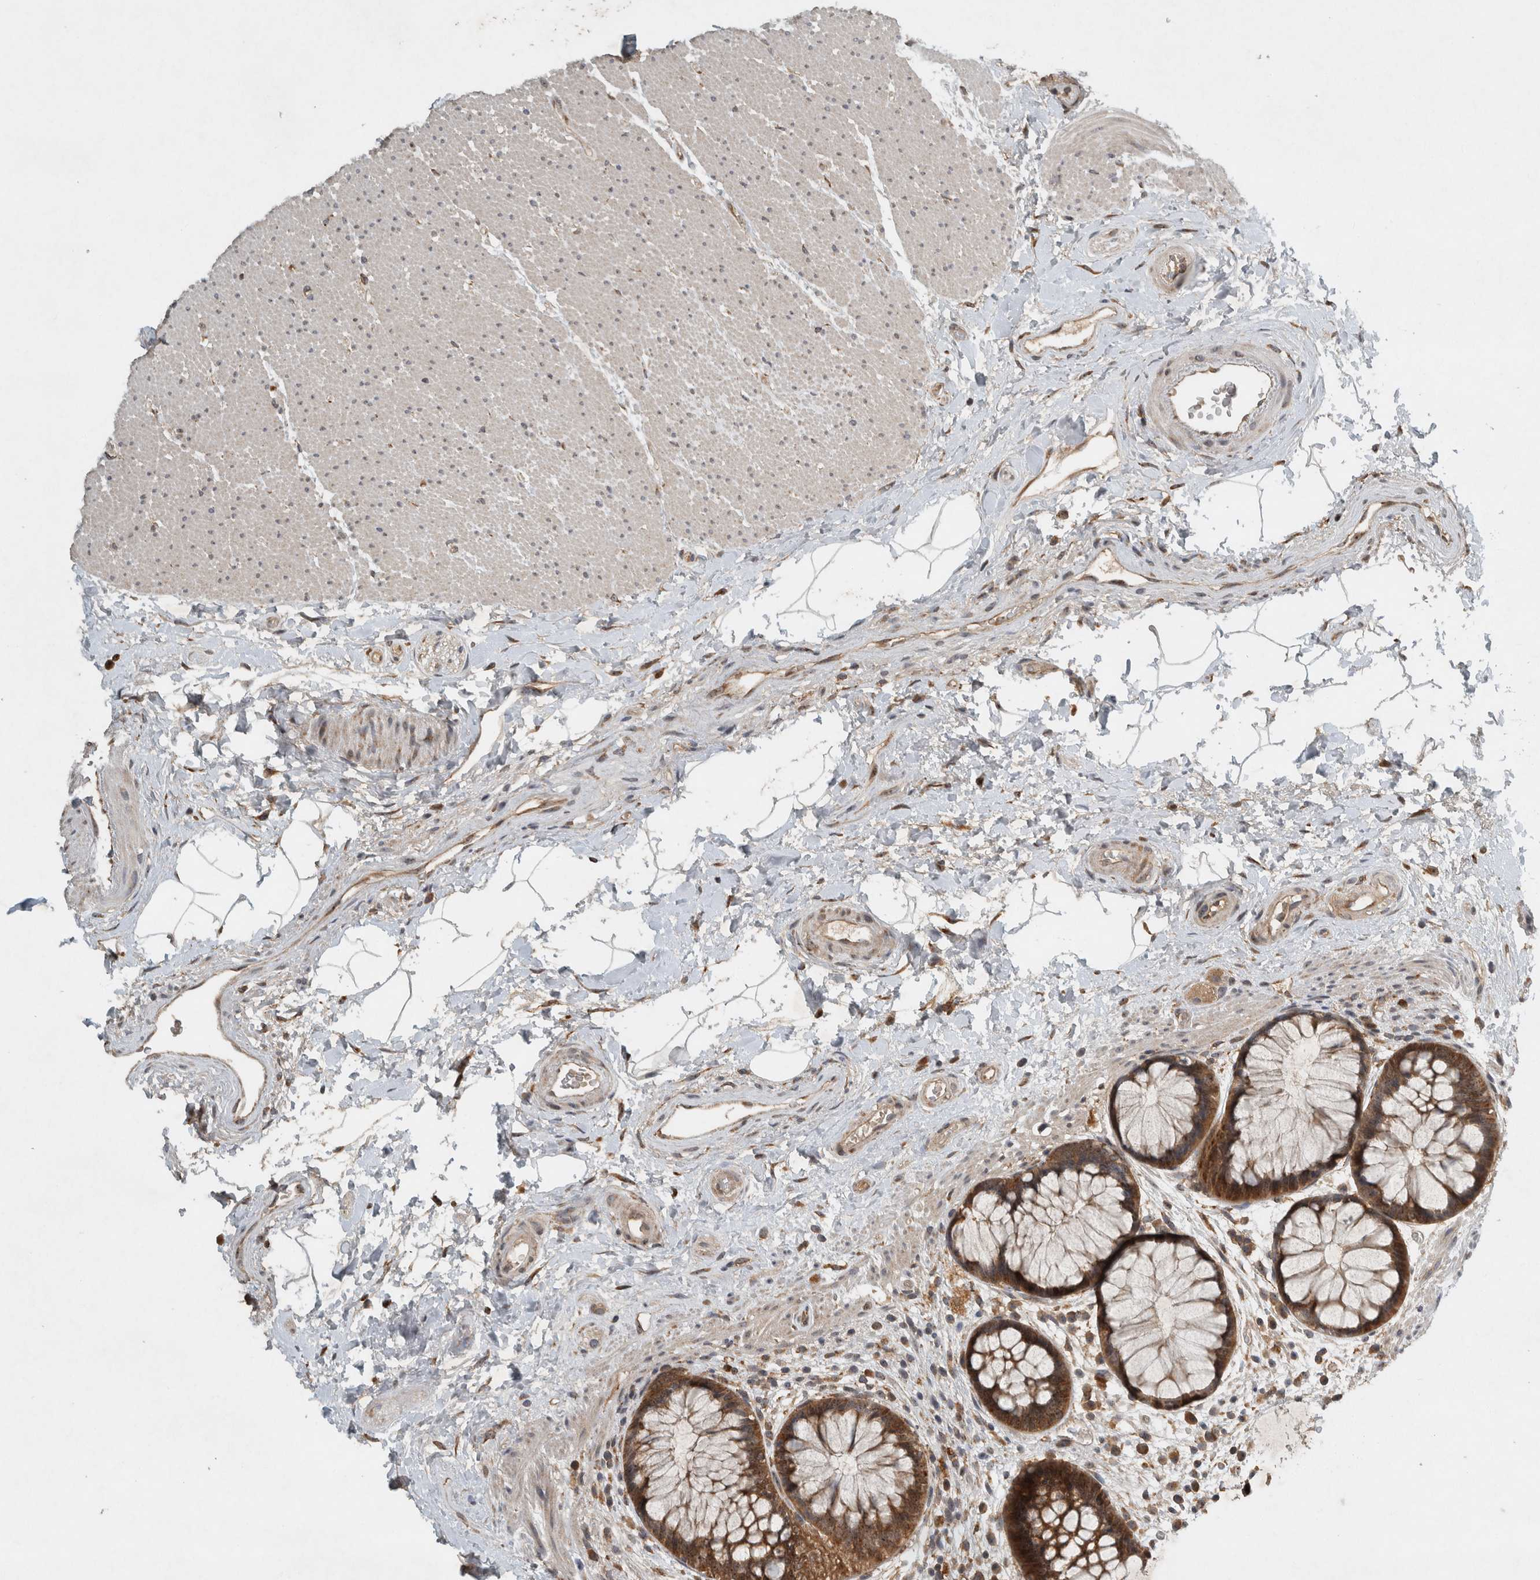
{"staining": {"intensity": "moderate", "quantity": ">75%", "location": "cytoplasmic/membranous"}, "tissue": "rectum", "cell_type": "Glandular cells", "image_type": "normal", "snomed": [{"axis": "morphology", "description": "Normal tissue, NOS"}, {"axis": "topography", "description": "Rectum"}], "caption": "Protein analysis of normal rectum reveals moderate cytoplasmic/membranous staining in approximately >75% of glandular cells.", "gene": "GPR137B", "patient": {"sex": "male", "age": 51}}